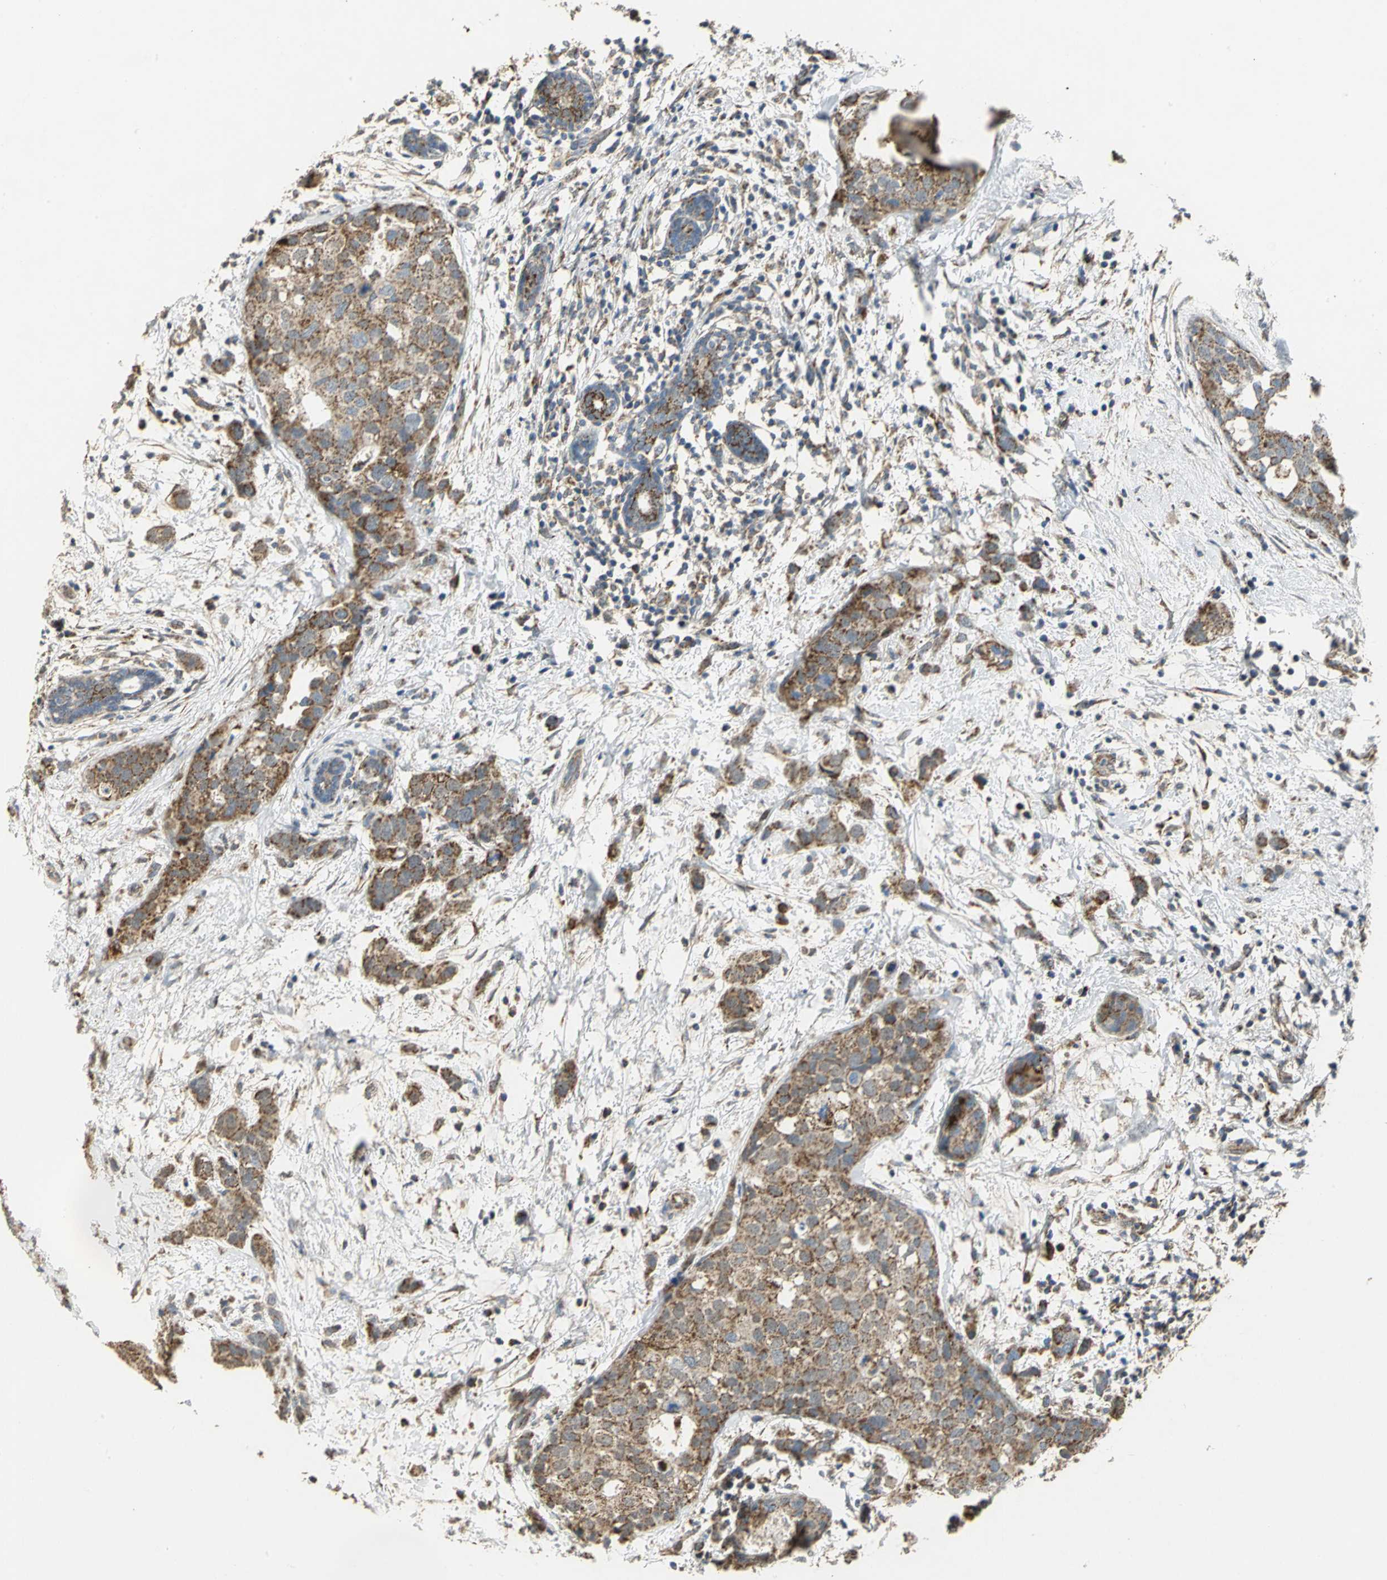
{"staining": {"intensity": "strong", "quantity": ">75%", "location": "cytoplasmic/membranous"}, "tissue": "breast cancer", "cell_type": "Tumor cells", "image_type": "cancer", "snomed": [{"axis": "morphology", "description": "Normal tissue, NOS"}, {"axis": "morphology", "description": "Duct carcinoma"}, {"axis": "topography", "description": "Breast"}], "caption": "Protein positivity by immunohistochemistry displays strong cytoplasmic/membranous expression in approximately >75% of tumor cells in breast cancer.", "gene": "NDUFB5", "patient": {"sex": "female", "age": 50}}